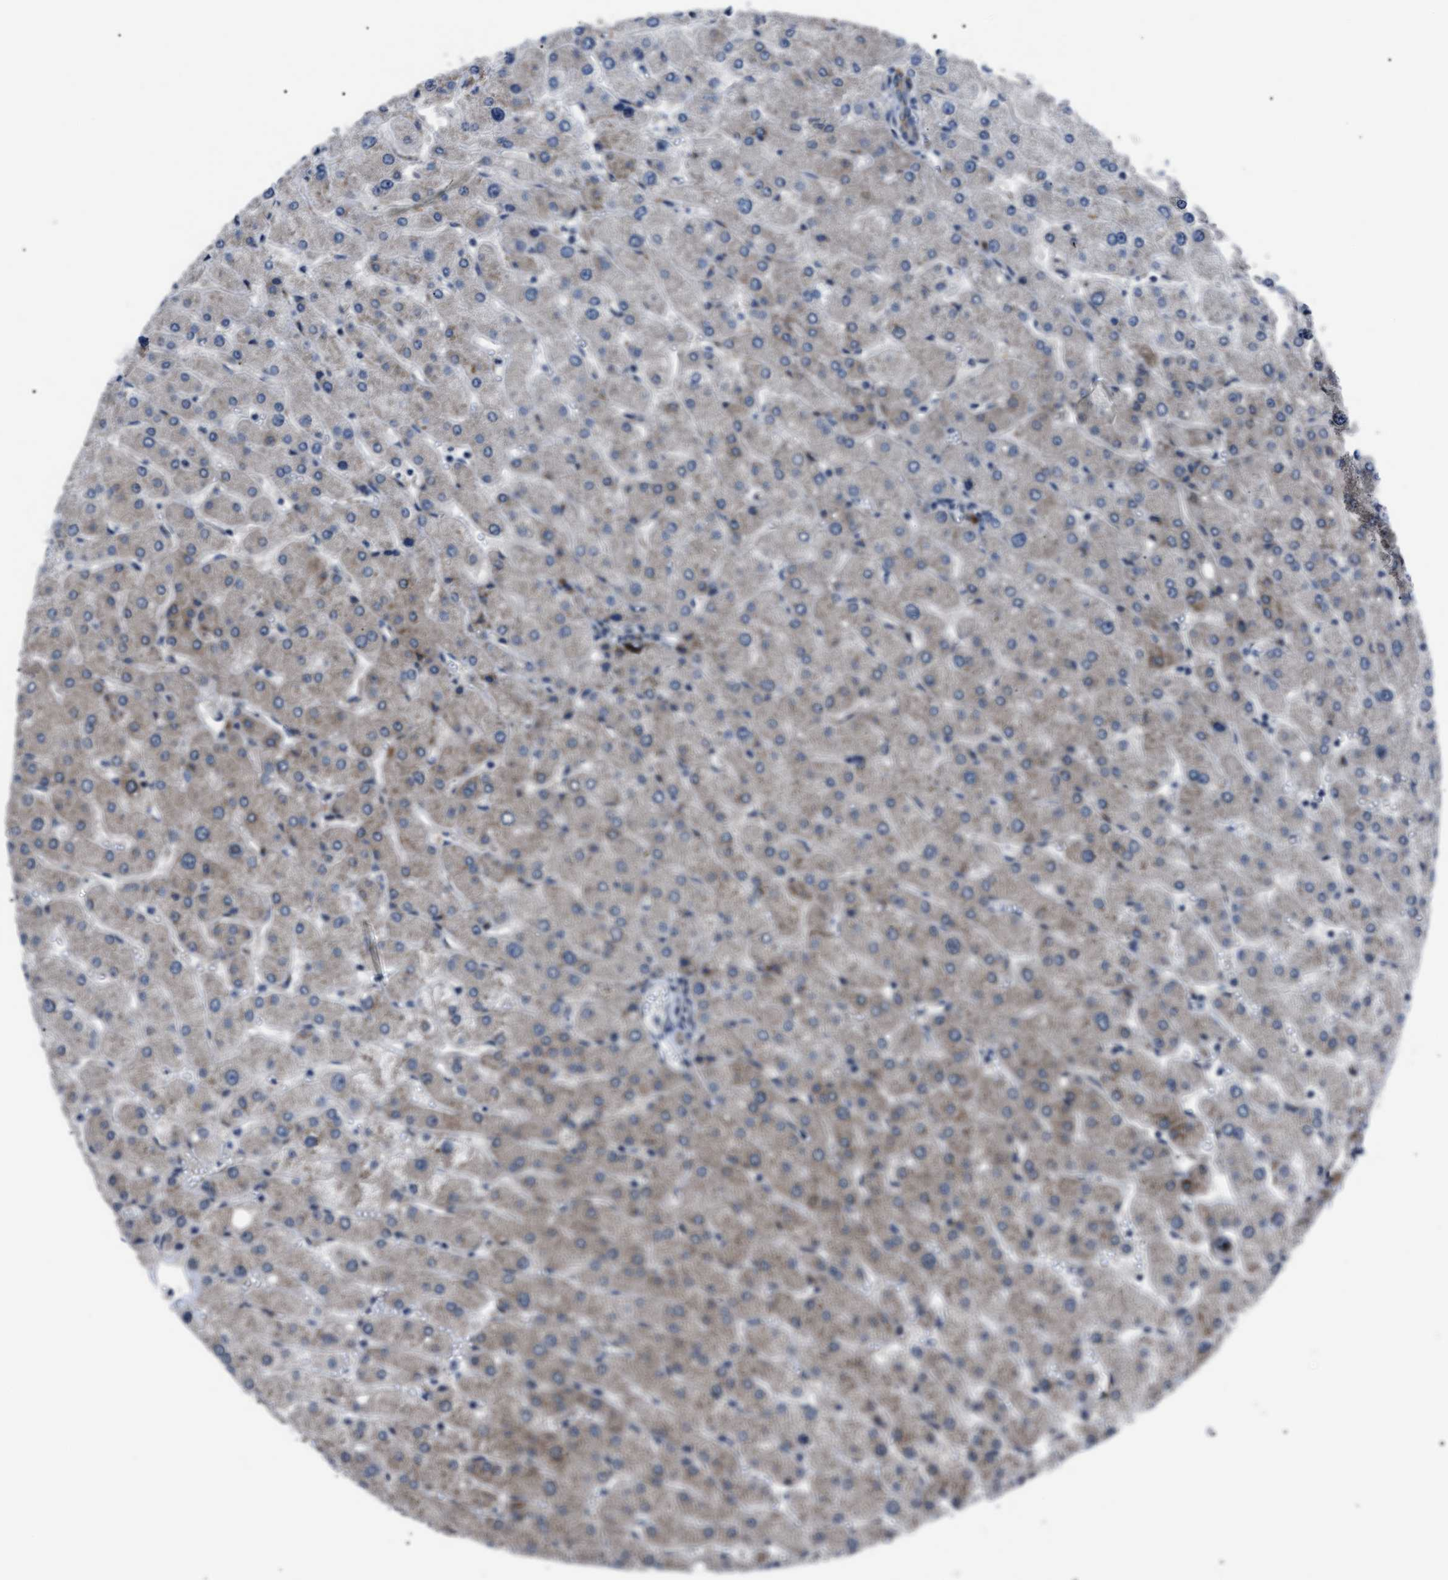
{"staining": {"intensity": "negative", "quantity": "none", "location": "none"}, "tissue": "liver", "cell_type": "Cholangiocytes", "image_type": "normal", "snomed": [{"axis": "morphology", "description": "Normal tissue, NOS"}, {"axis": "topography", "description": "Liver"}], "caption": "An image of liver stained for a protein exhibits no brown staining in cholangiocytes. (DAB immunohistochemistry (IHC) visualized using brightfield microscopy, high magnification).", "gene": "LRRC14", "patient": {"sex": "male", "age": 55}}